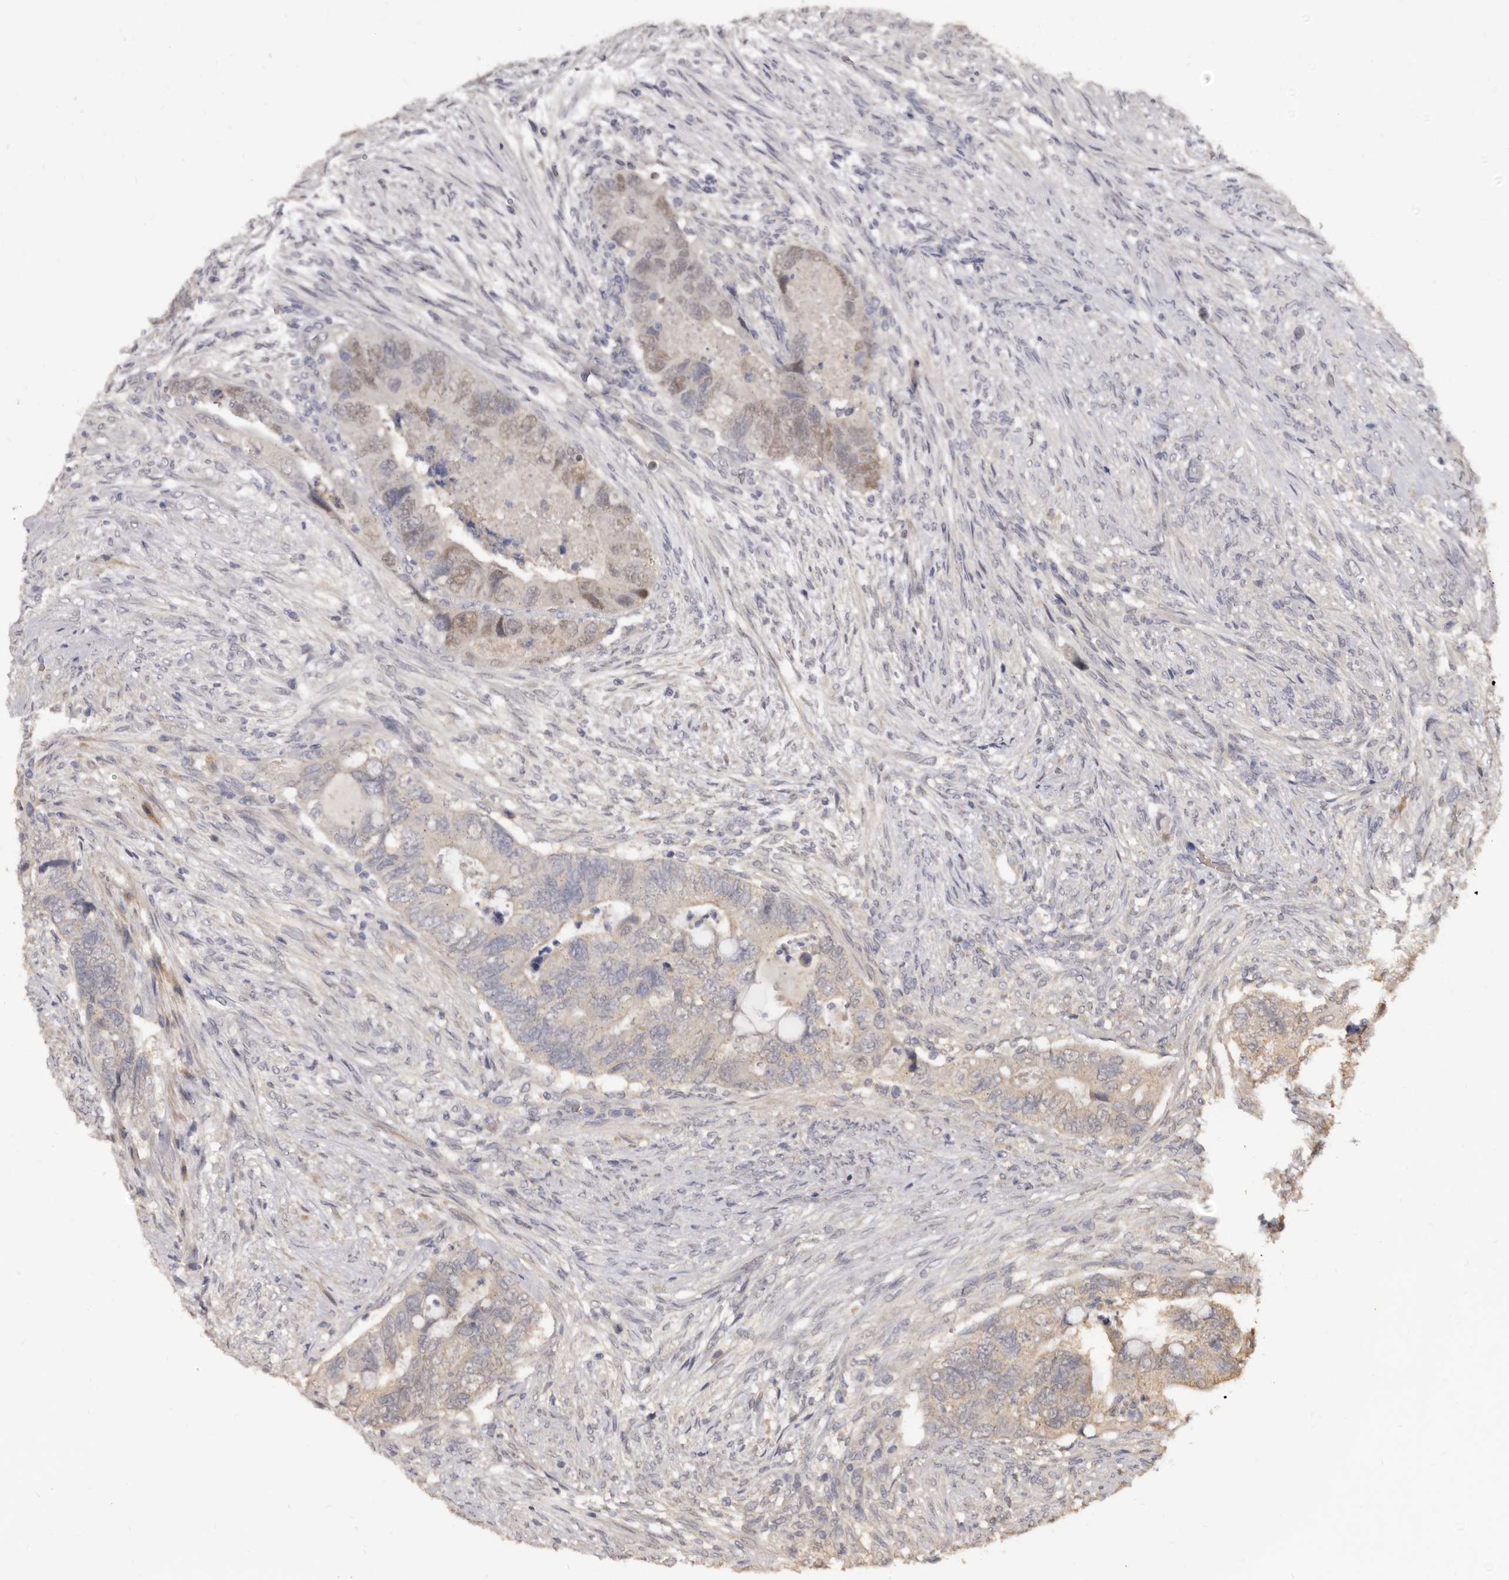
{"staining": {"intensity": "weak", "quantity": "<25%", "location": "cytoplasmic/membranous"}, "tissue": "colorectal cancer", "cell_type": "Tumor cells", "image_type": "cancer", "snomed": [{"axis": "morphology", "description": "Adenocarcinoma, NOS"}, {"axis": "topography", "description": "Rectum"}], "caption": "A photomicrograph of colorectal cancer (adenocarcinoma) stained for a protein displays no brown staining in tumor cells. (Brightfield microscopy of DAB immunohistochemistry (IHC) at high magnification).", "gene": "INAVA", "patient": {"sex": "male", "age": 63}}